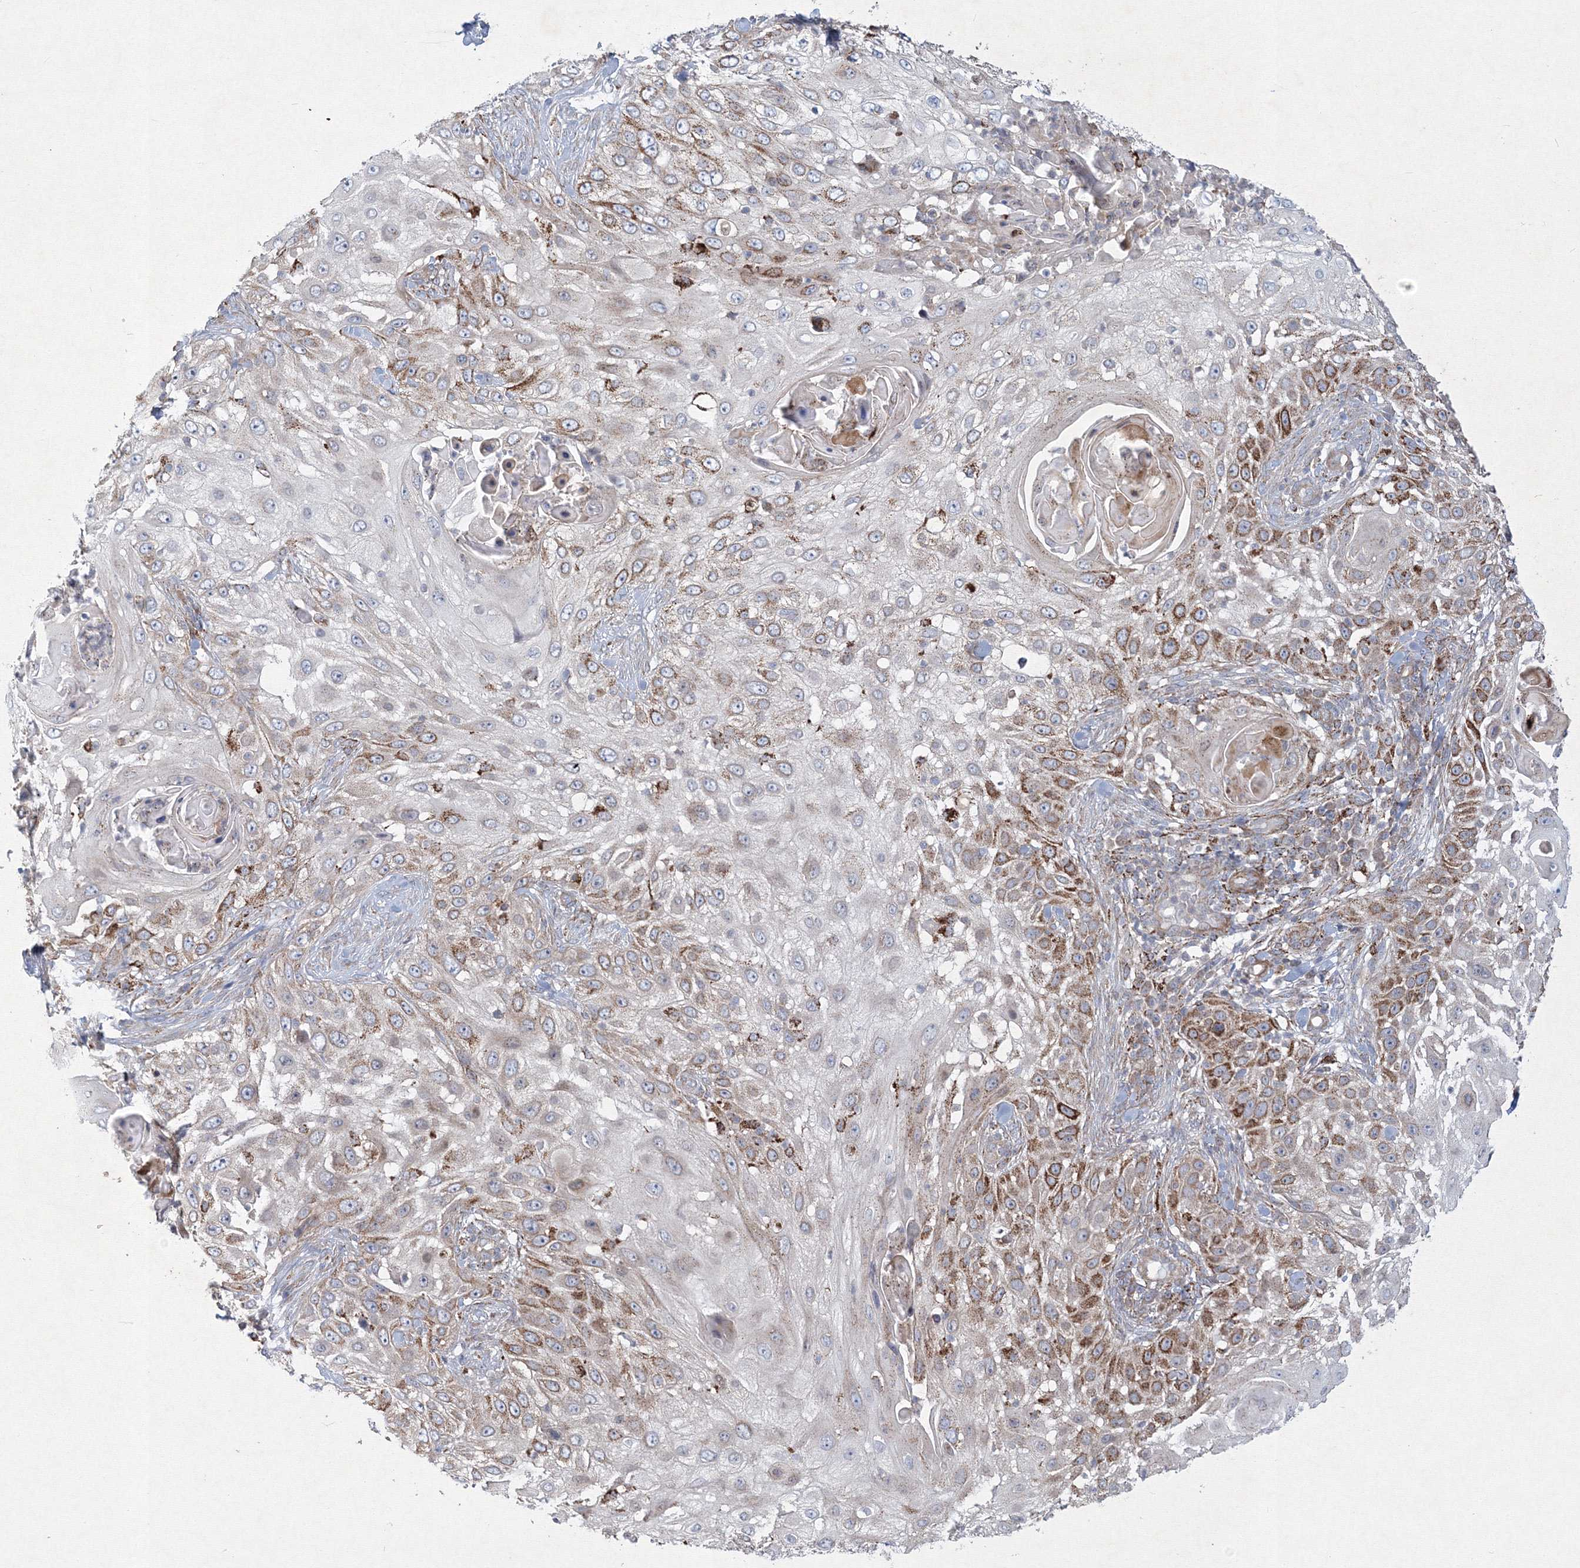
{"staining": {"intensity": "moderate", "quantity": "25%-75%", "location": "cytoplasmic/membranous"}, "tissue": "skin cancer", "cell_type": "Tumor cells", "image_type": "cancer", "snomed": [{"axis": "morphology", "description": "Squamous cell carcinoma, NOS"}, {"axis": "topography", "description": "Skin"}], "caption": "A medium amount of moderate cytoplasmic/membranous expression is identified in about 25%-75% of tumor cells in skin cancer (squamous cell carcinoma) tissue.", "gene": "WDR49", "patient": {"sex": "female", "age": 44}}